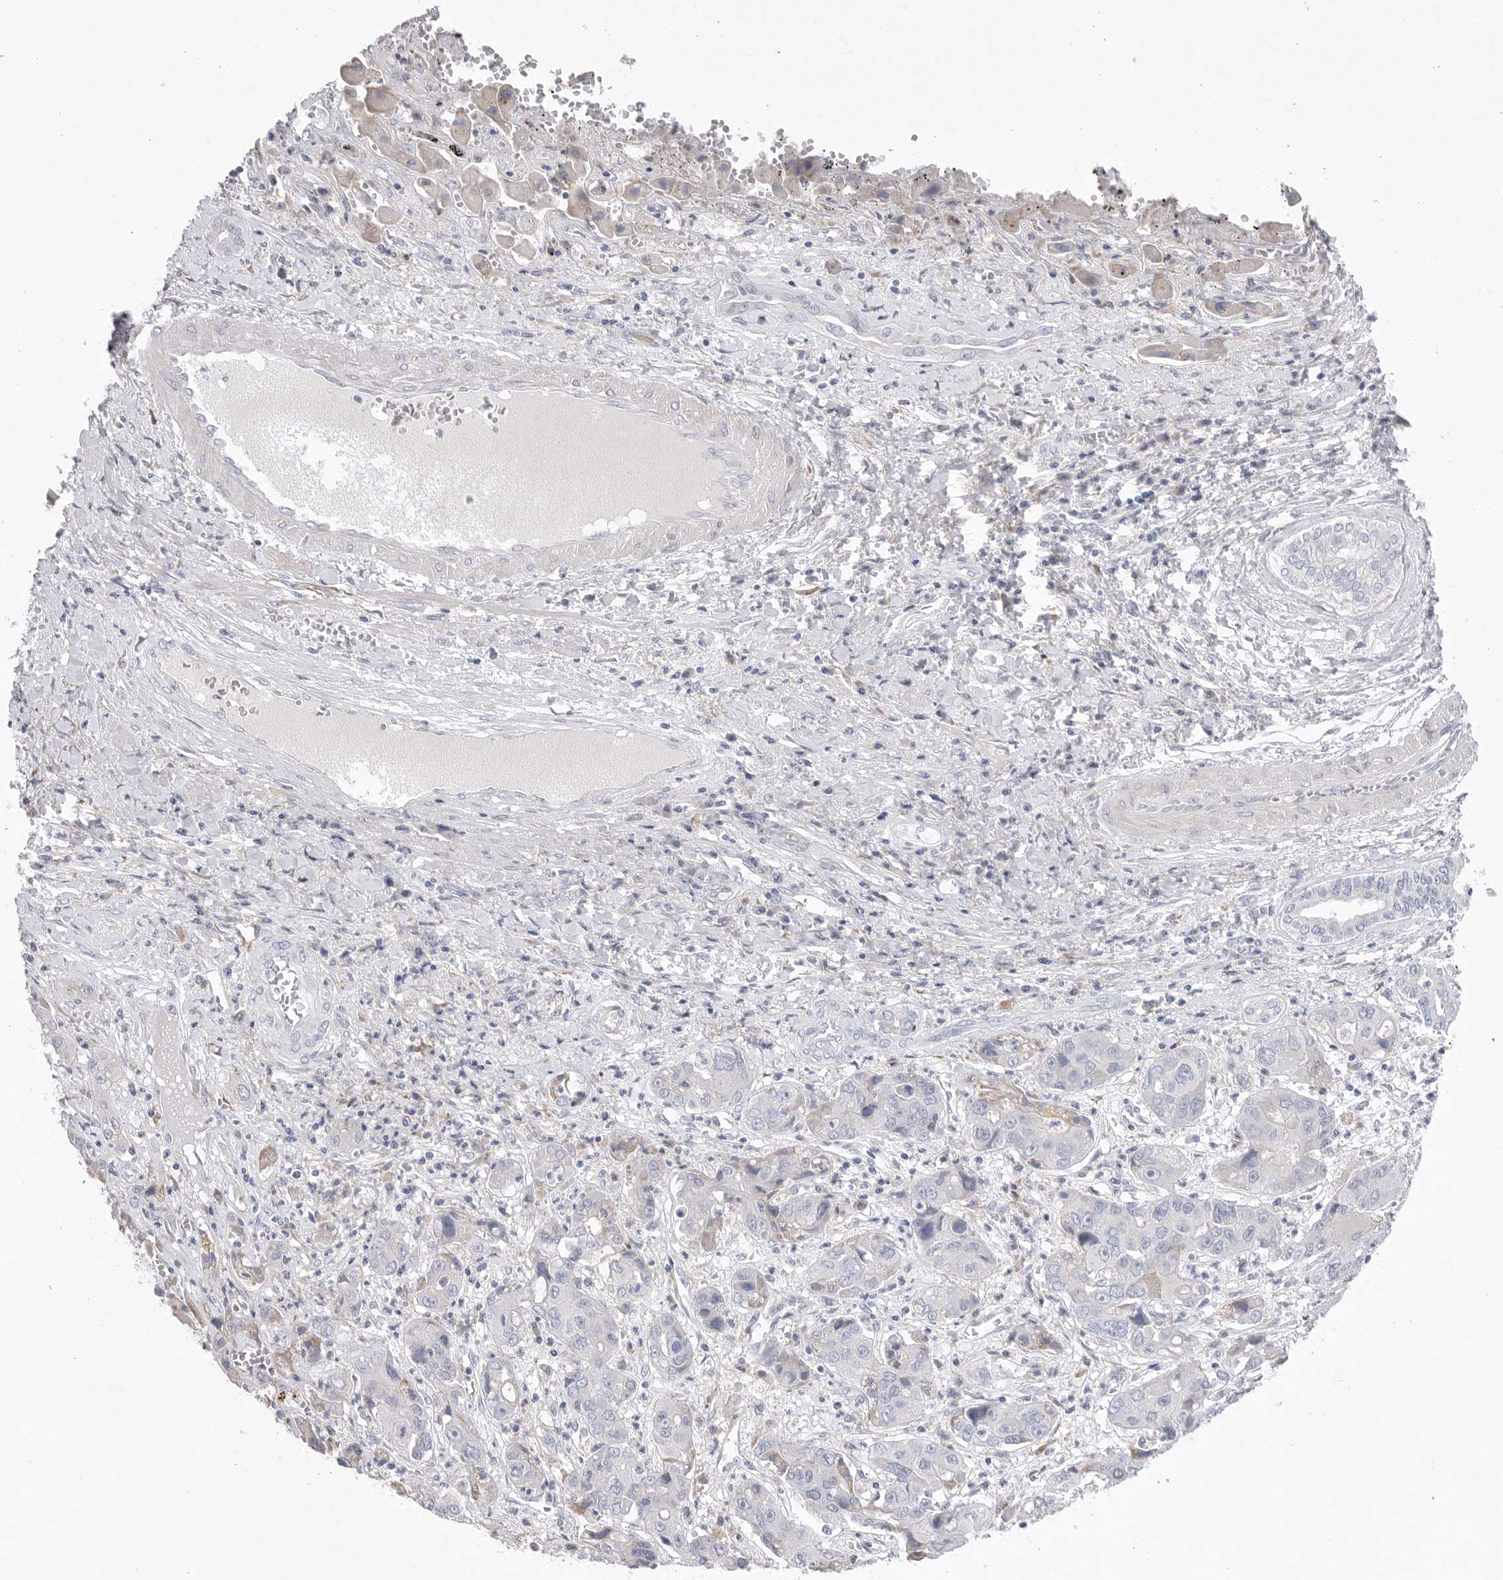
{"staining": {"intensity": "weak", "quantity": "<25%", "location": "cytoplasmic/membranous"}, "tissue": "liver cancer", "cell_type": "Tumor cells", "image_type": "cancer", "snomed": [{"axis": "morphology", "description": "Cholangiocarcinoma"}, {"axis": "topography", "description": "Liver"}], "caption": "Immunohistochemistry image of neoplastic tissue: cholangiocarcinoma (liver) stained with DAB (3,3'-diaminobenzidine) displays no significant protein staining in tumor cells. (DAB (3,3'-diaminobenzidine) immunohistochemistry (IHC) visualized using brightfield microscopy, high magnification).", "gene": "CAMK2B", "patient": {"sex": "male", "age": 67}}